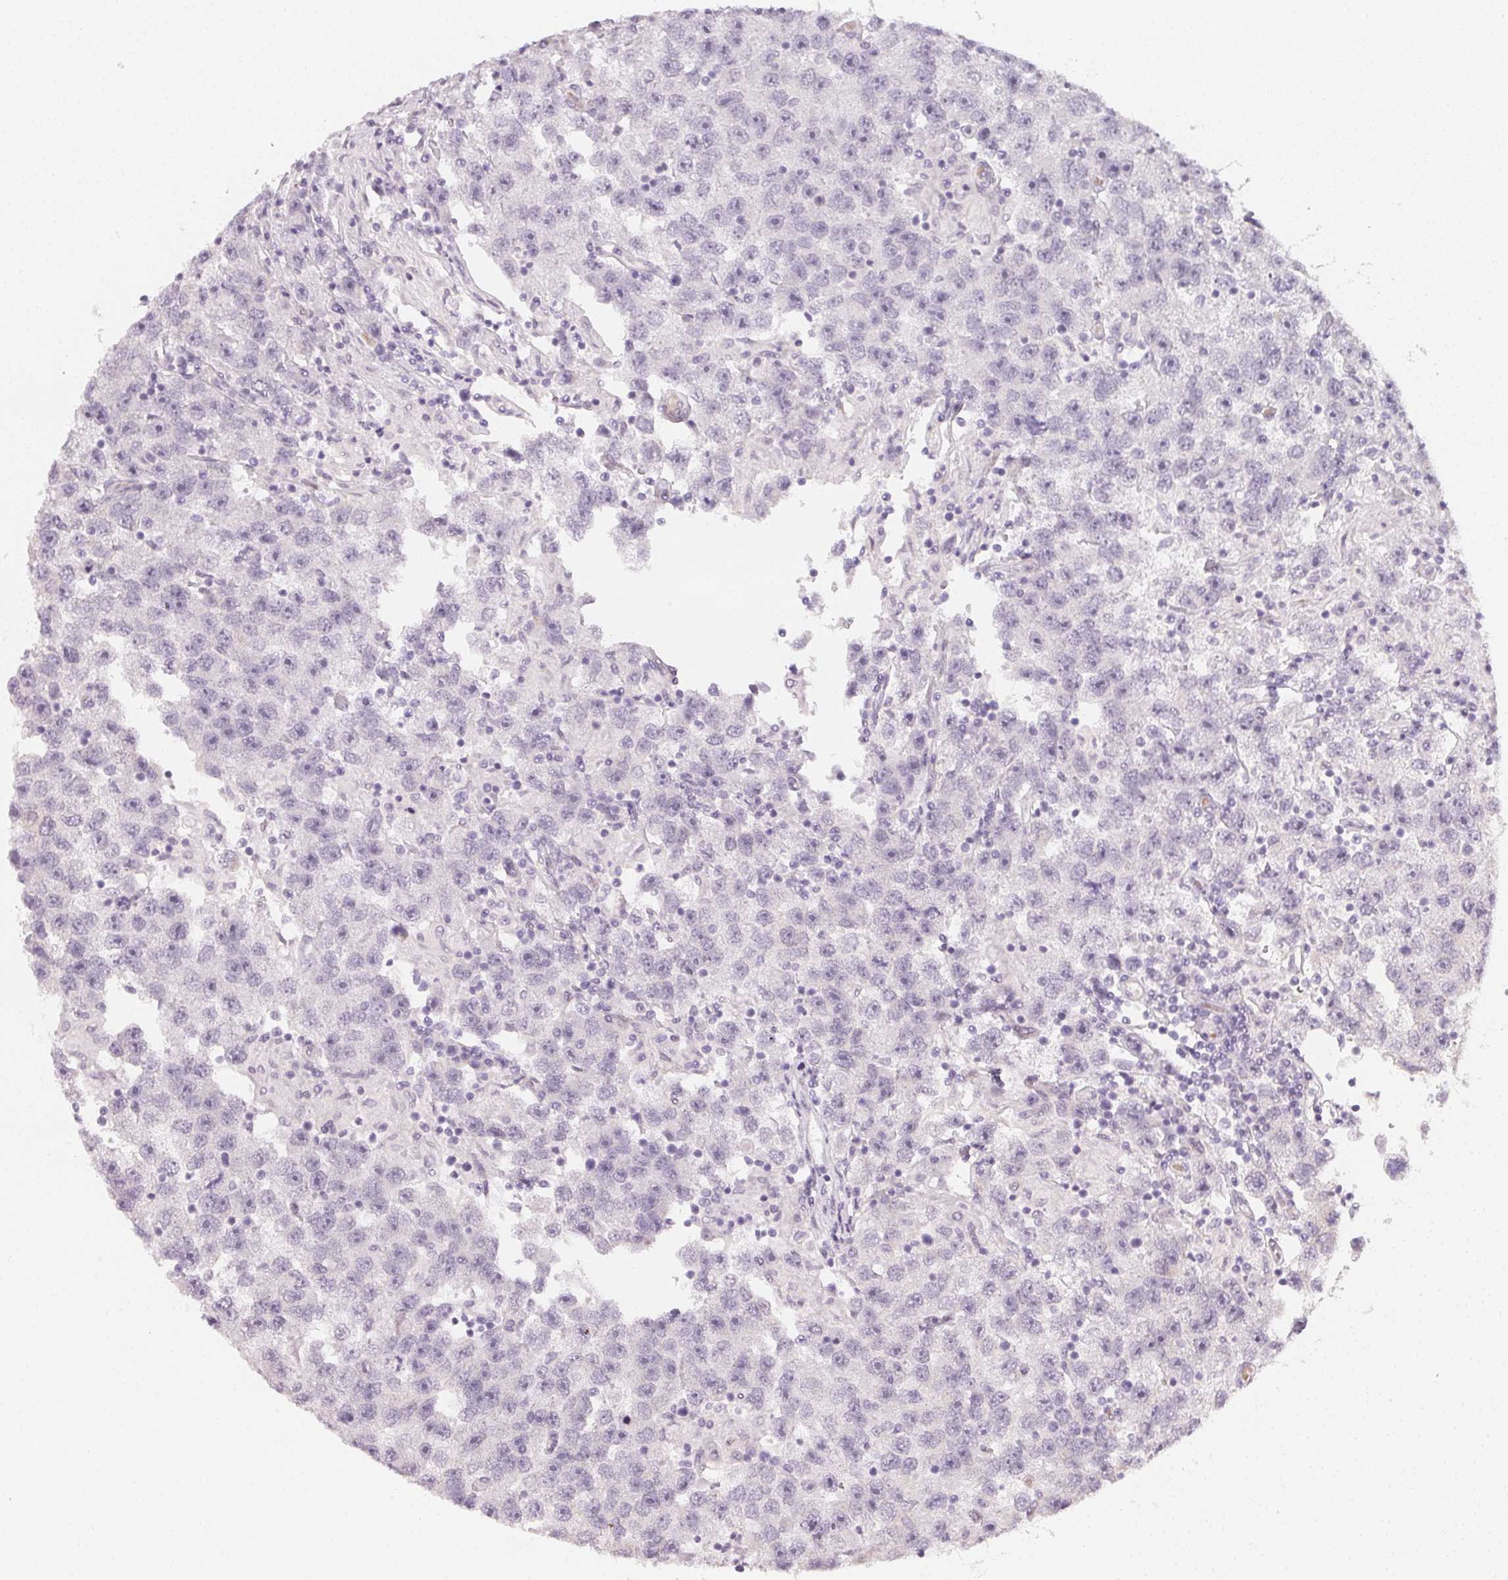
{"staining": {"intensity": "negative", "quantity": "none", "location": "none"}, "tissue": "testis cancer", "cell_type": "Tumor cells", "image_type": "cancer", "snomed": [{"axis": "morphology", "description": "Seminoma, NOS"}, {"axis": "topography", "description": "Testis"}], "caption": "This histopathology image is of testis seminoma stained with immunohistochemistry to label a protein in brown with the nuclei are counter-stained blue. There is no positivity in tumor cells.", "gene": "CCDC96", "patient": {"sex": "male", "age": 26}}